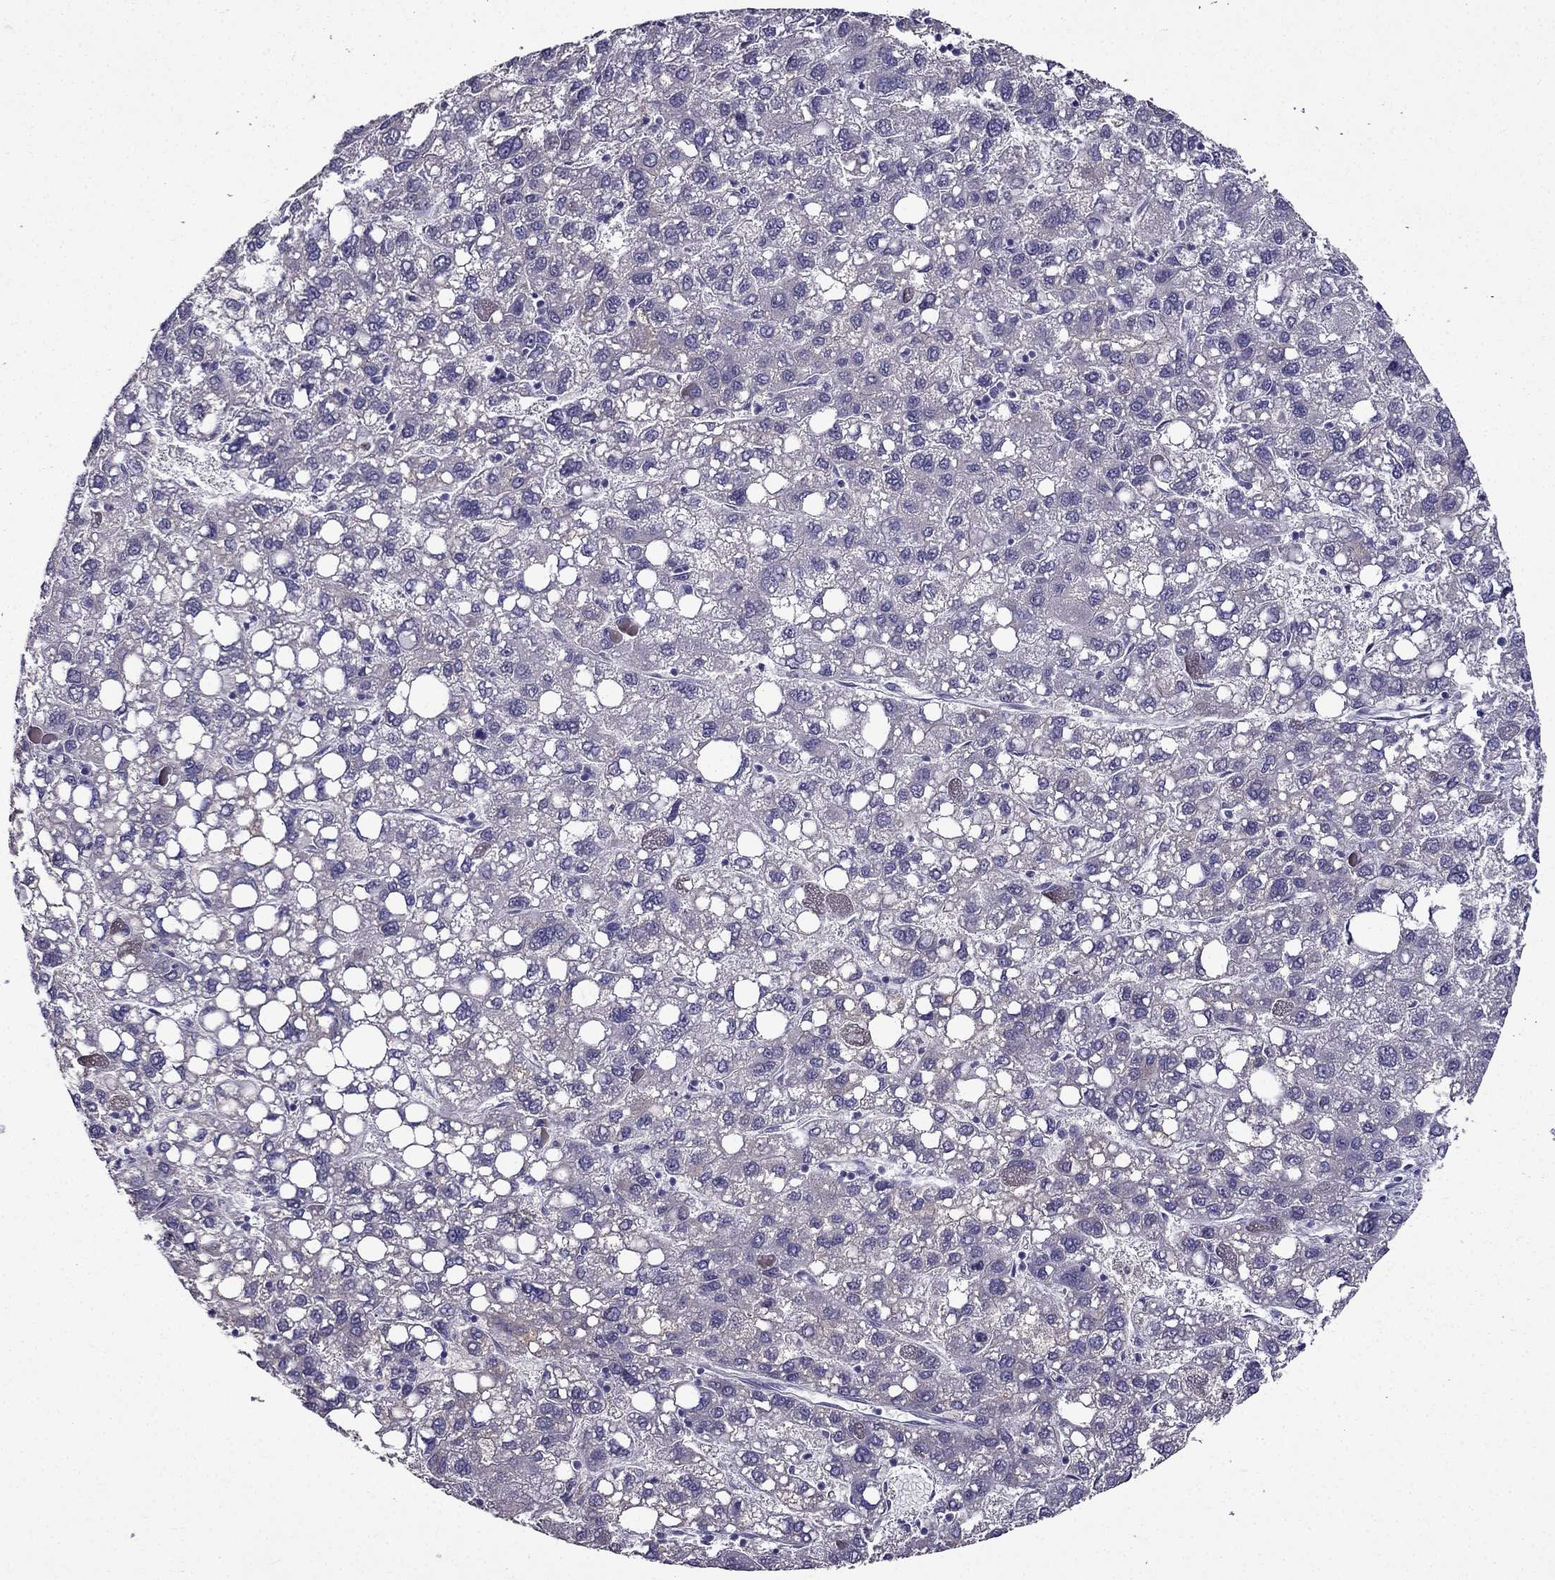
{"staining": {"intensity": "negative", "quantity": "none", "location": "none"}, "tissue": "liver cancer", "cell_type": "Tumor cells", "image_type": "cancer", "snomed": [{"axis": "morphology", "description": "Carcinoma, Hepatocellular, NOS"}, {"axis": "topography", "description": "Liver"}], "caption": "Protein analysis of hepatocellular carcinoma (liver) displays no significant staining in tumor cells.", "gene": "DUSP15", "patient": {"sex": "female", "age": 82}}